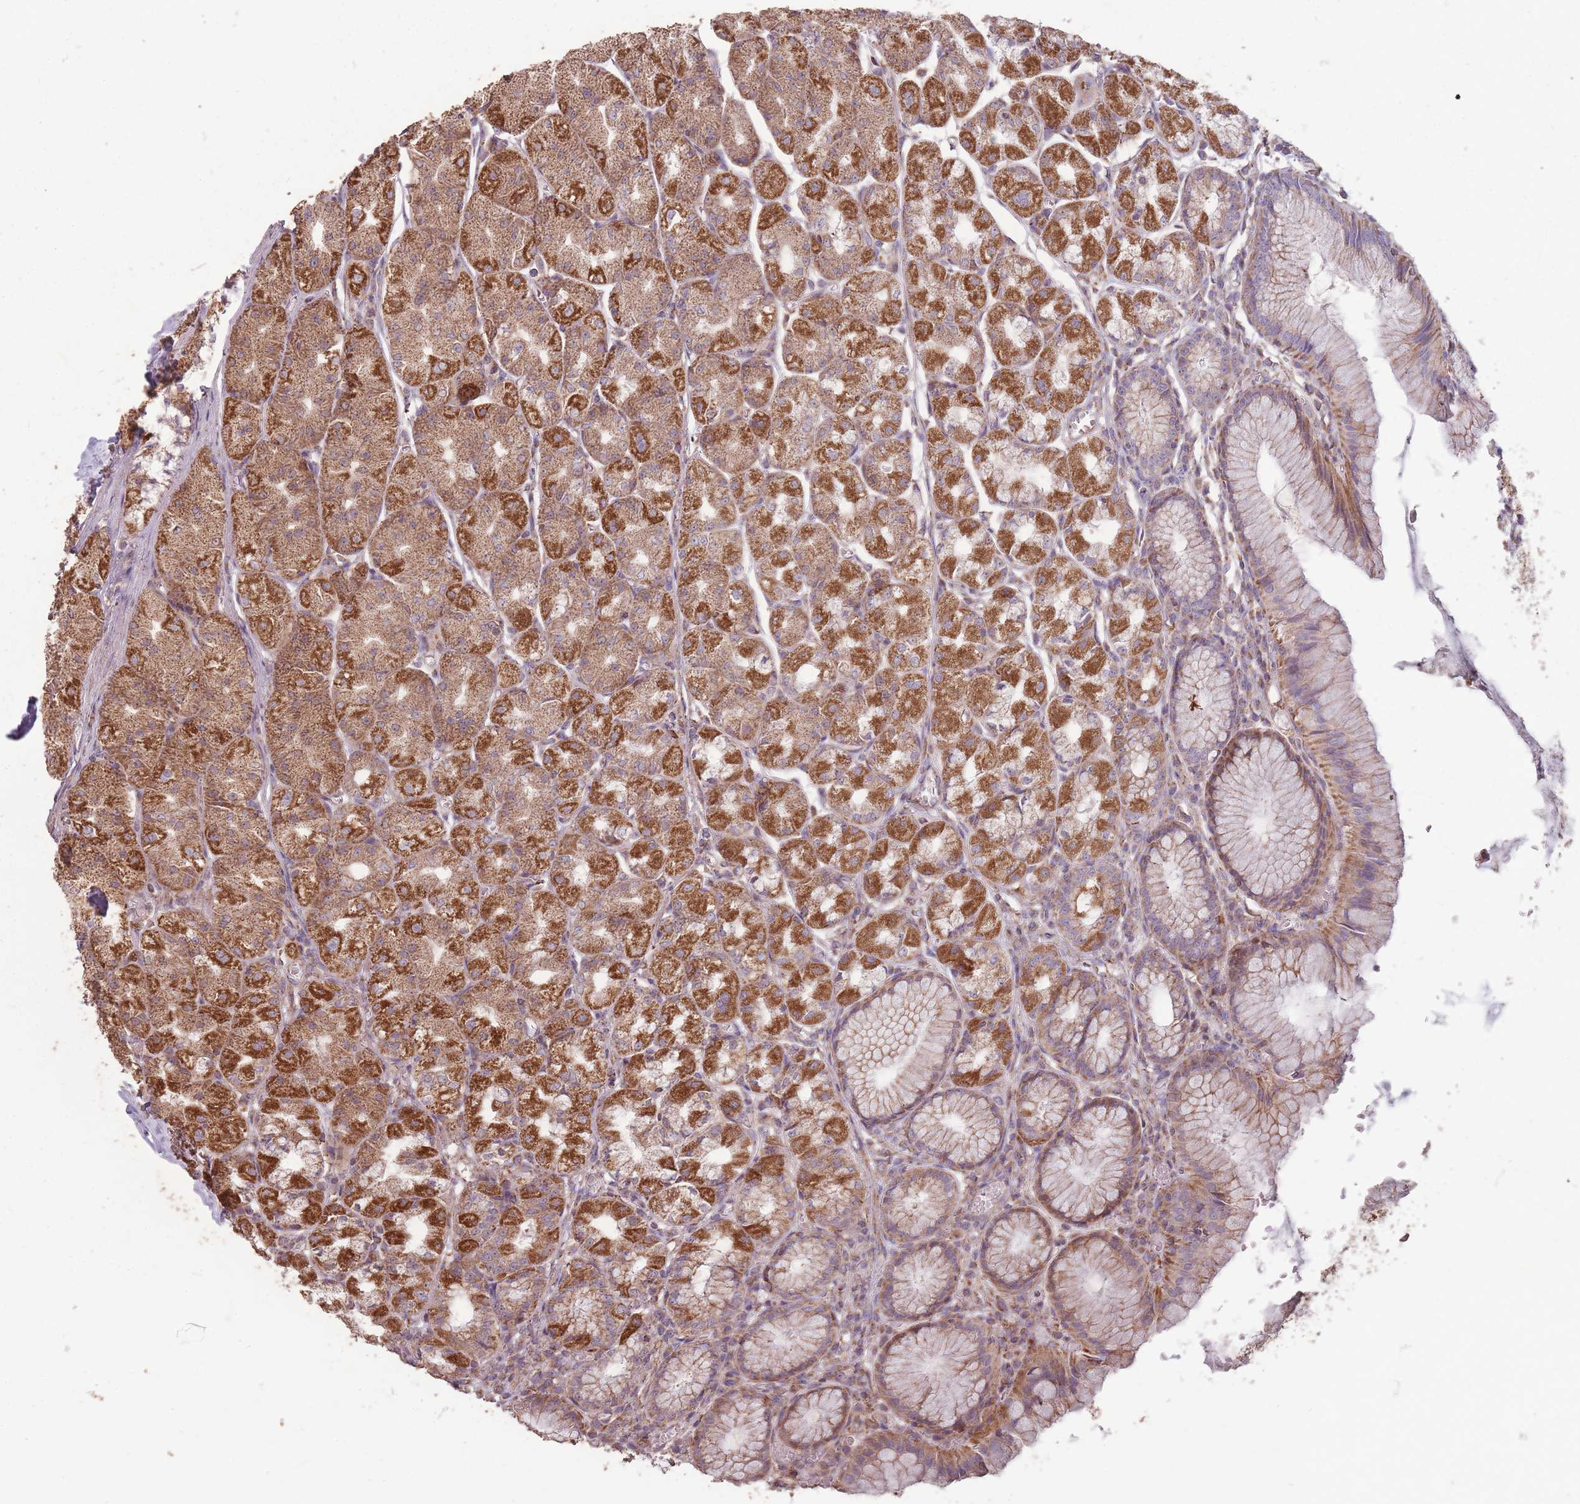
{"staining": {"intensity": "strong", "quantity": ">75%", "location": "cytoplasmic/membranous"}, "tissue": "stomach", "cell_type": "Glandular cells", "image_type": "normal", "snomed": [{"axis": "morphology", "description": "Normal tissue, NOS"}, {"axis": "topography", "description": "Stomach"}], "caption": "High-power microscopy captured an immunohistochemistry image of benign stomach, revealing strong cytoplasmic/membranous staining in about >75% of glandular cells. The protein is stained brown, and the nuclei are stained in blue (DAB (3,3'-diaminobenzidine) IHC with brightfield microscopy, high magnification).", "gene": "CNOT8", "patient": {"sex": "male", "age": 55}}